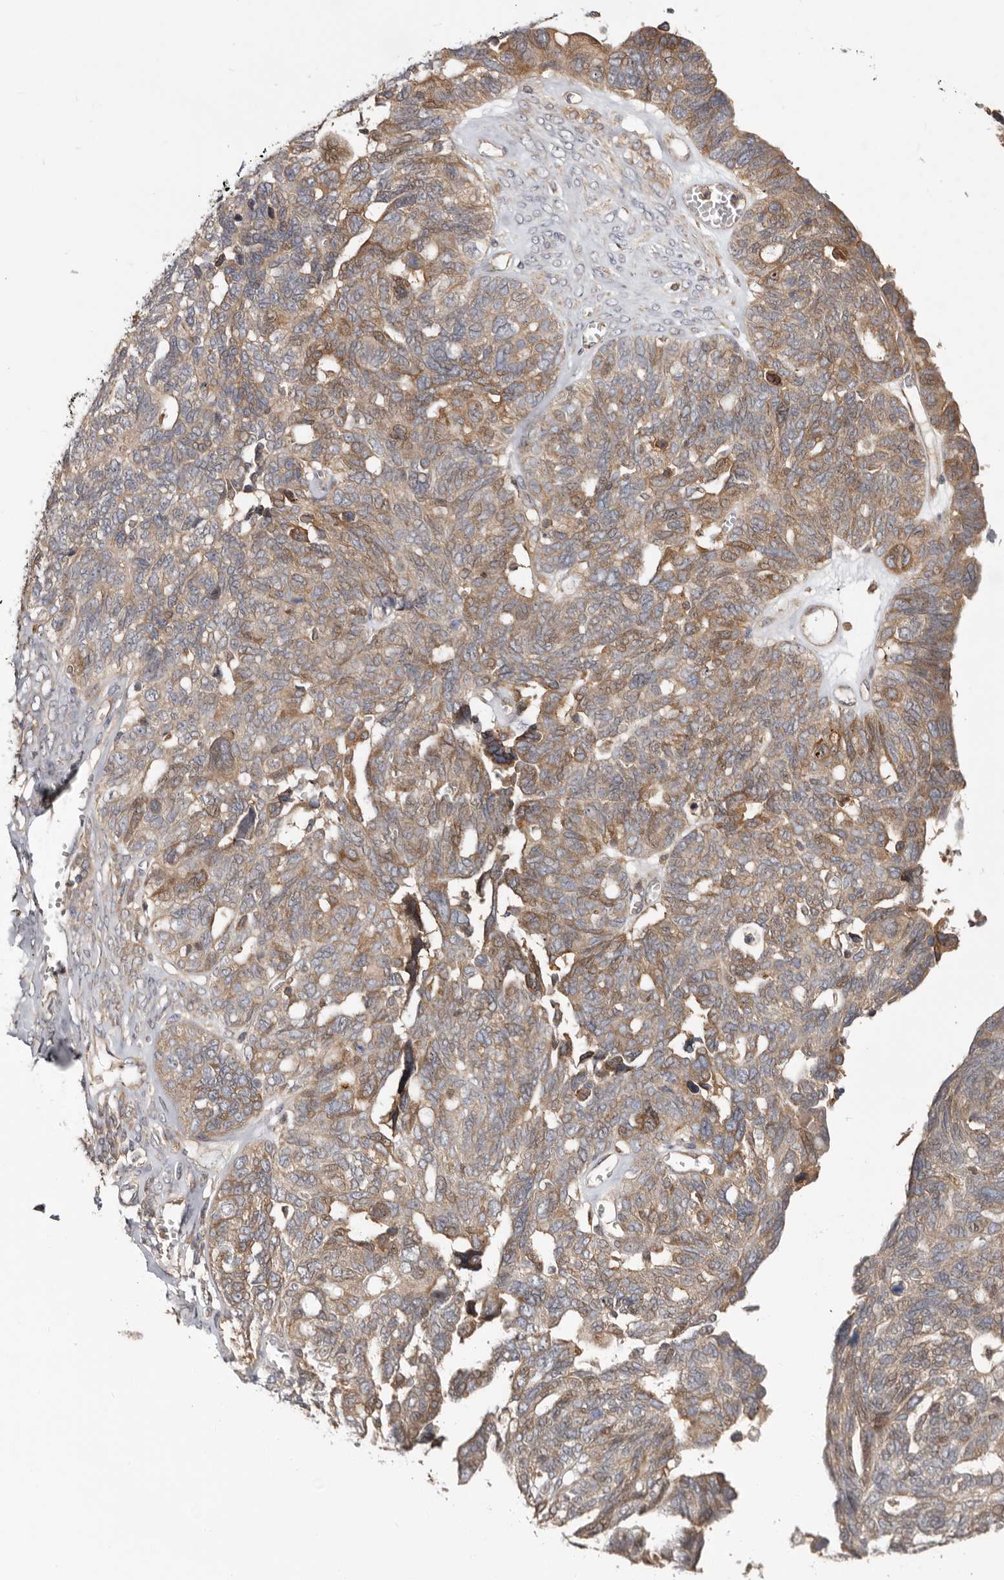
{"staining": {"intensity": "moderate", "quantity": "25%-75%", "location": "cytoplasmic/membranous"}, "tissue": "ovarian cancer", "cell_type": "Tumor cells", "image_type": "cancer", "snomed": [{"axis": "morphology", "description": "Cystadenocarcinoma, serous, NOS"}, {"axis": "topography", "description": "Ovary"}], "caption": "Immunohistochemistry (IHC) of human serous cystadenocarcinoma (ovarian) reveals medium levels of moderate cytoplasmic/membranous expression in about 25%-75% of tumor cells.", "gene": "TMUB1", "patient": {"sex": "female", "age": 79}}